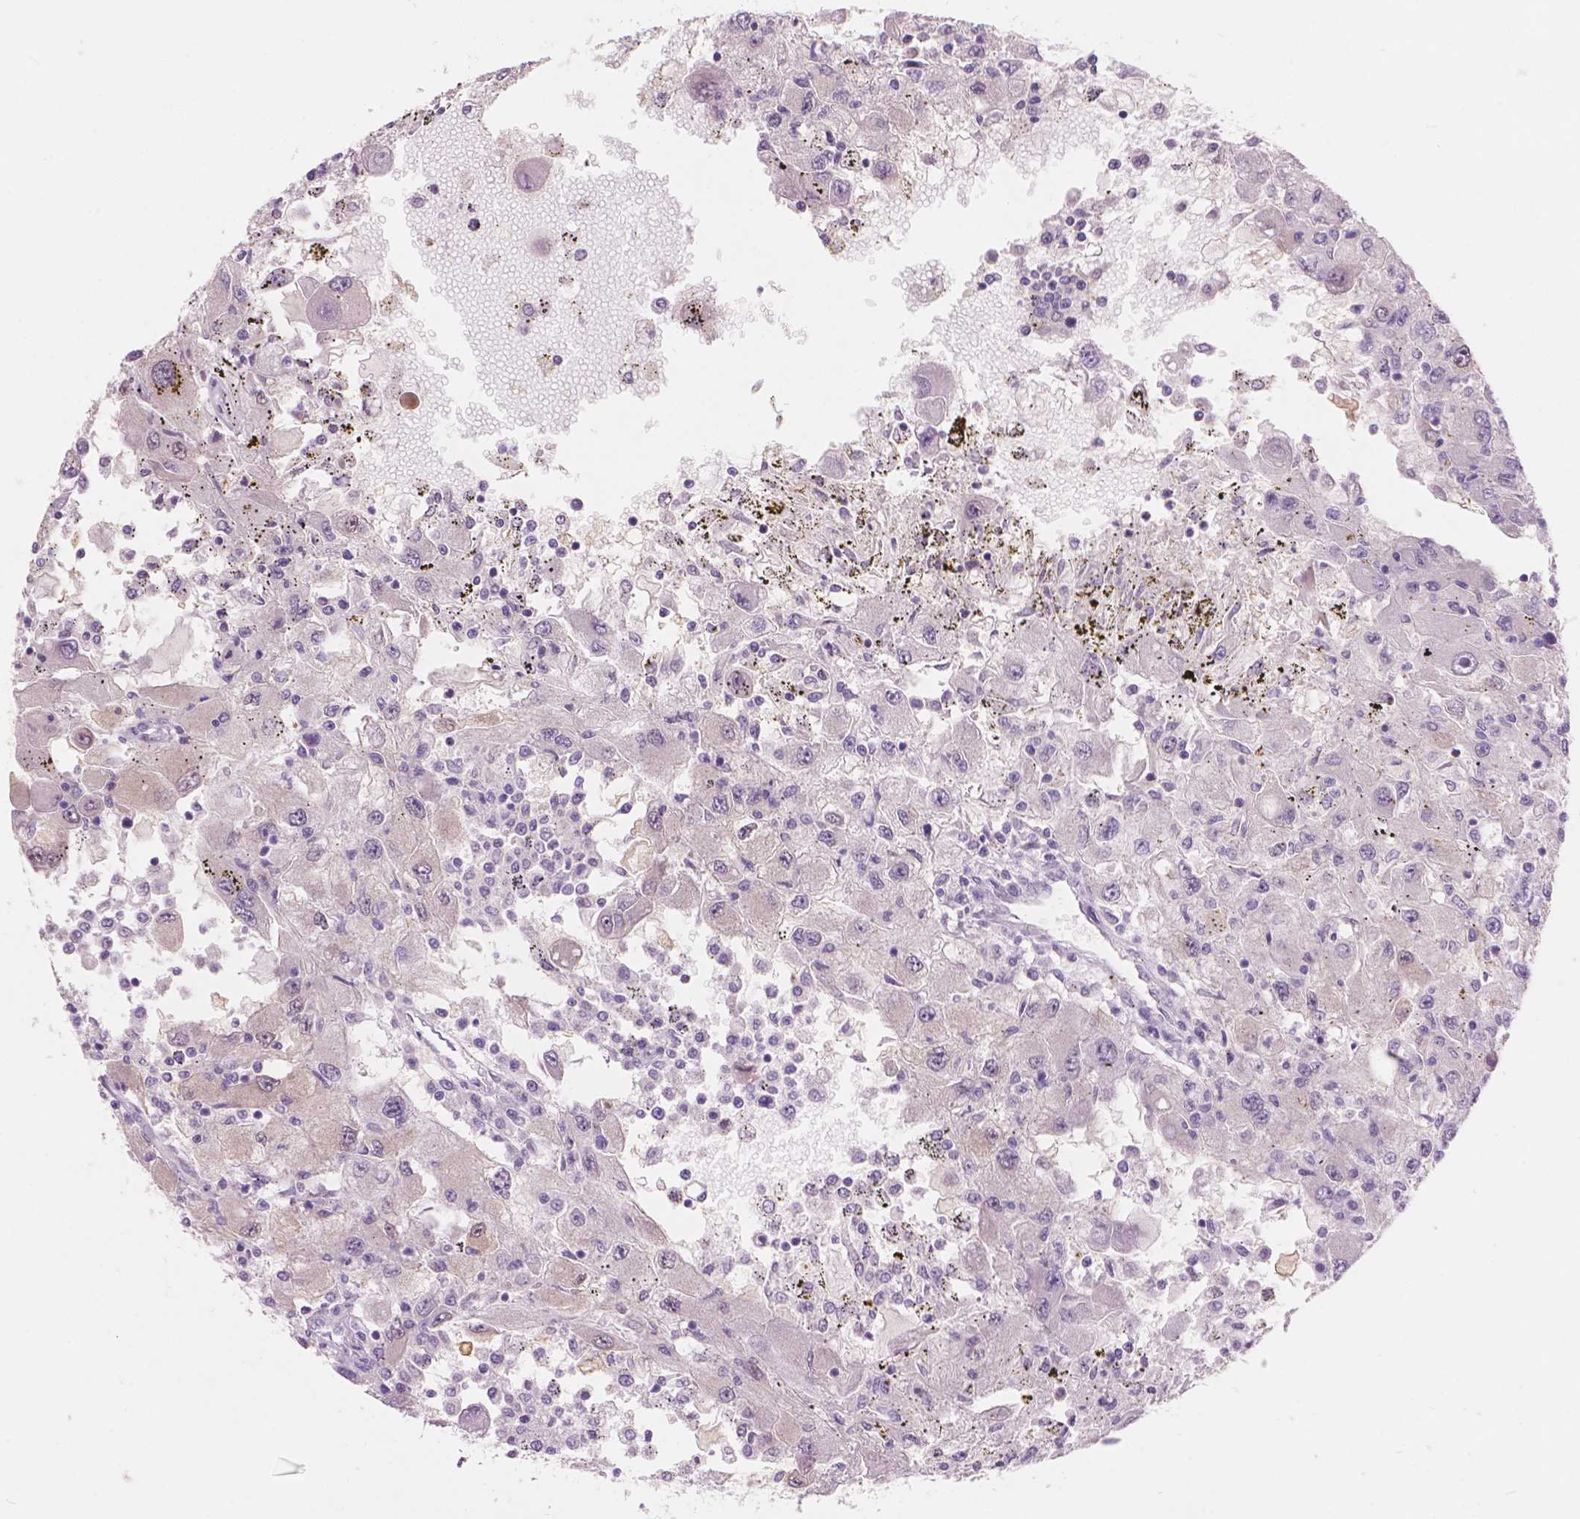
{"staining": {"intensity": "moderate", "quantity": "<25%", "location": "cytoplasmic/membranous"}, "tissue": "renal cancer", "cell_type": "Tumor cells", "image_type": "cancer", "snomed": [{"axis": "morphology", "description": "Adenocarcinoma, NOS"}, {"axis": "topography", "description": "Kidney"}], "caption": "Moderate cytoplasmic/membranous protein staining is appreciated in approximately <25% of tumor cells in adenocarcinoma (renal).", "gene": "ENO2", "patient": {"sex": "female", "age": 67}}